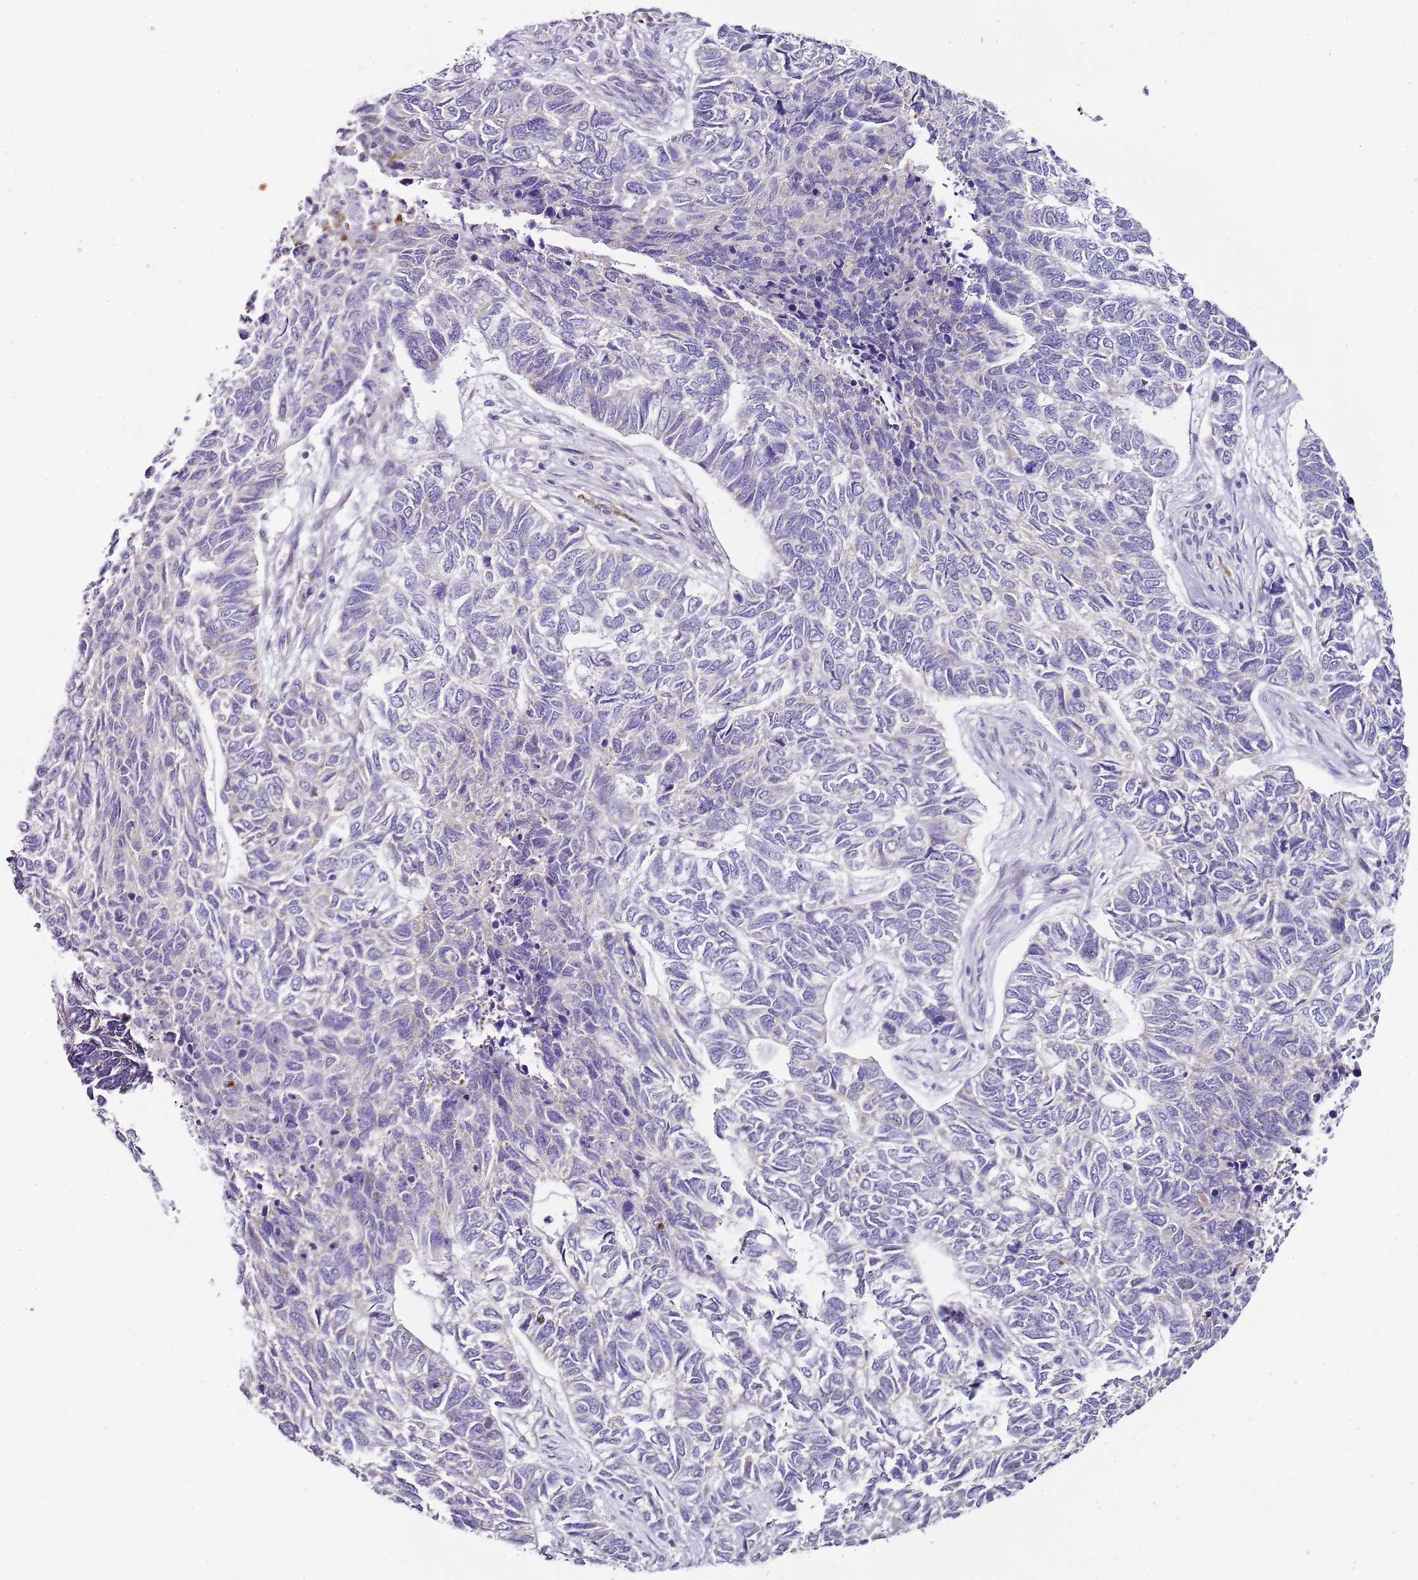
{"staining": {"intensity": "negative", "quantity": "none", "location": "none"}, "tissue": "skin cancer", "cell_type": "Tumor cells", "image_type": "cancer", "snomed": [{"axis": "morphology", "description": "Basal cell carcinoma"}, {"axis": "topography", "description": "Skin"}], "caption": "Skin cancer (basal cell carcinoma) stained for a protein using IHC displays no staining tumor cells.", "gene": "TBC1D9", "patient": {"sex": "female", "age": 65}}